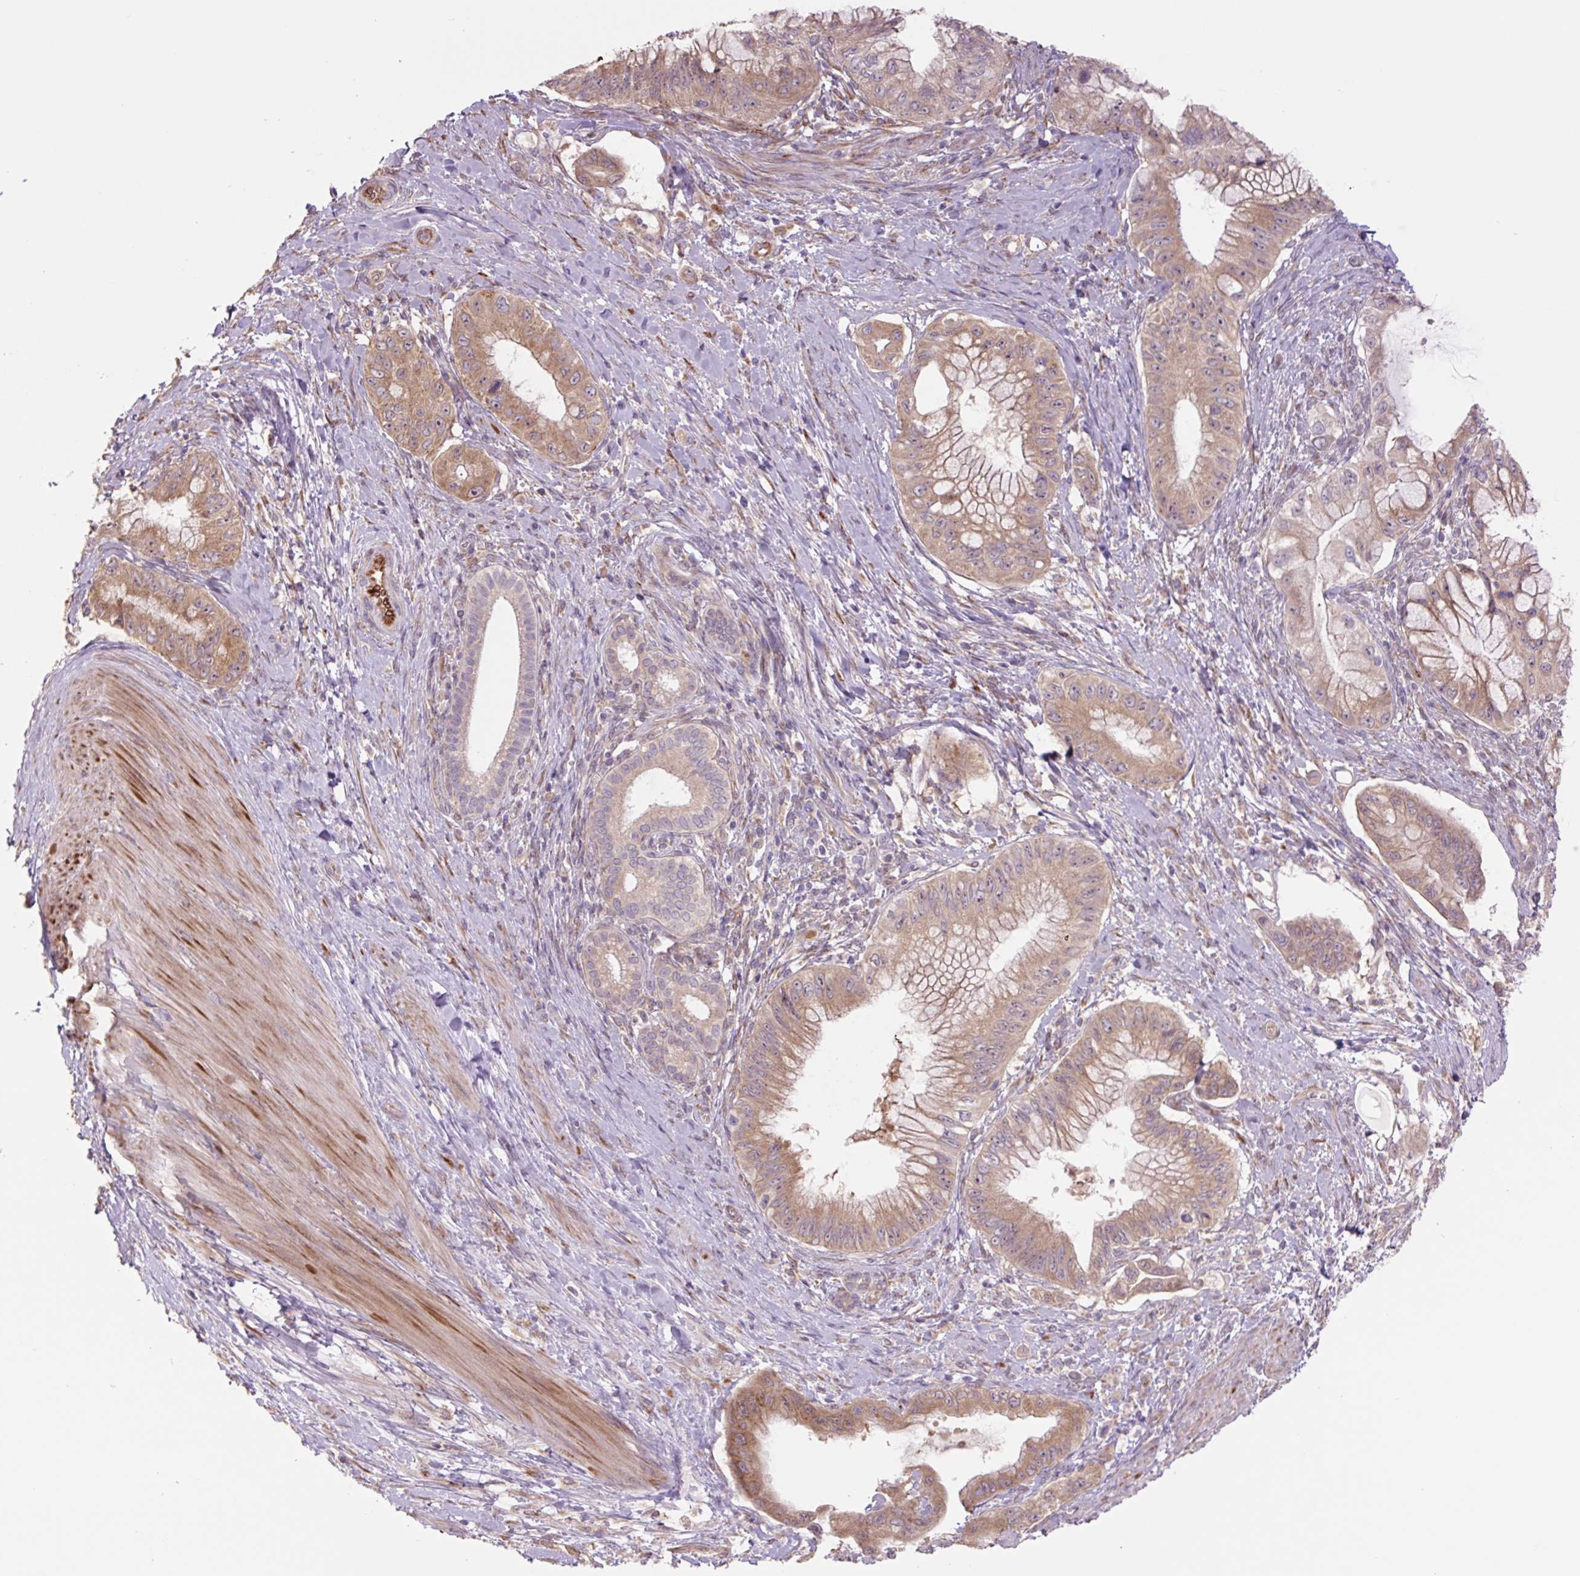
{"staining": {"intensity": "moderate", "quantity": ">75%", "location": "cytoplasmic/membranous,nuclear"}, "tissue": "pancreatic cancer", "cell_type": "Tumor cells", "image_type": "cancer", "snomed": [{"axis": "morphology", "description": "Adenocarcinoma, NOS"}, {"axis": "topography", "description": "Pancreas"}], "caption": "A medium amount of moderate cytoplasmic/membranous and nuclear staining is identified in about >75% of tumor cells in pancreatic cancer tissue. The protein of interest is stained brown, and the nuclei are stained in blue (DAB IHC with brightfield microscopy, high magnification).", "gene": "PLA2G4A", "patient": {"sex": "male", "age": 48}}